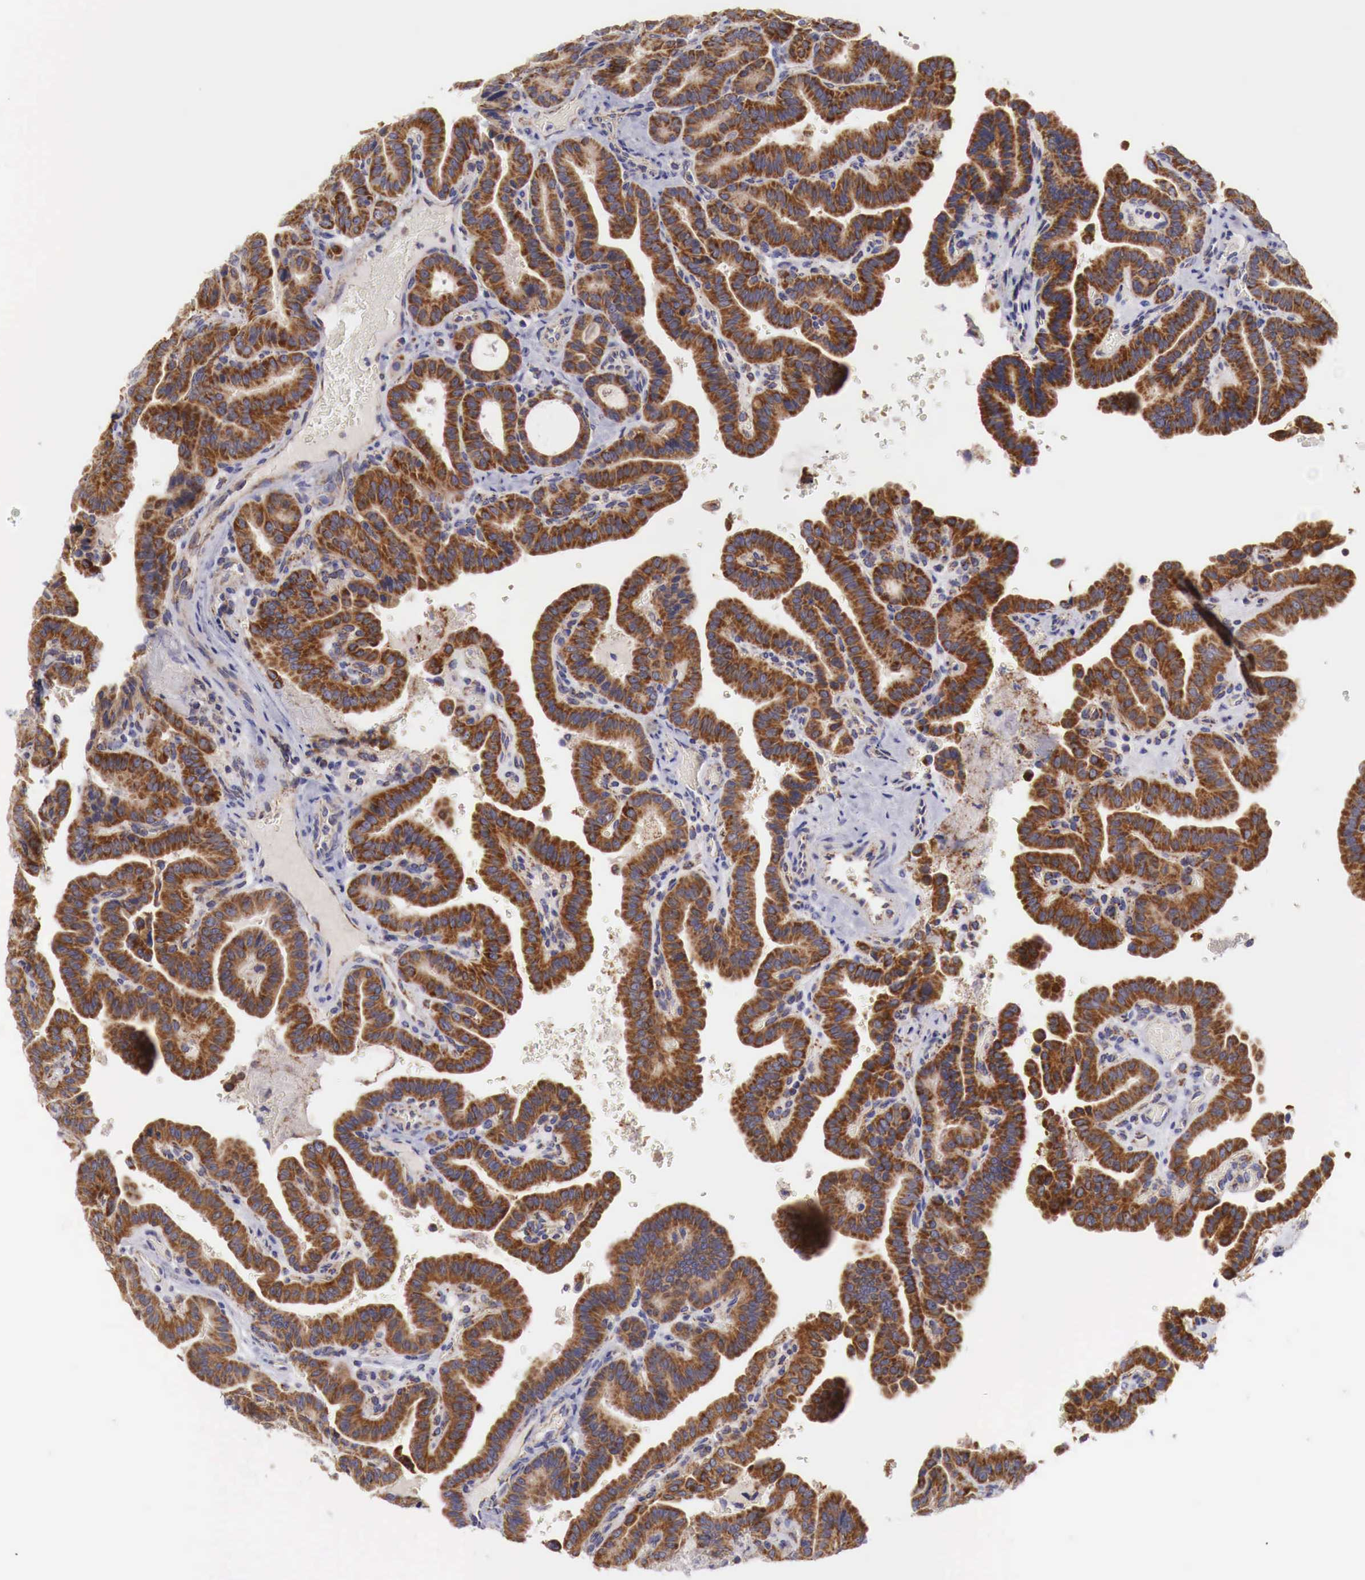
{"staining": {"intensity": "strong", "quantity": ">75%", "location": "cytoplasmic/membranous"}, "tissue": "thyroid cancer", "cell_type": "Tumor cells", "image_type": "cancer", "snomed": [{"axis": "morphology", "description": "Papillary adenocarcinoma, NOS"}, {"axis": "topography", "description": "Thyroid gland"}], "caption": "Protein expression analysis of human thyroid cancer (papillary adenocarcinoma) reveals strong cytoplasmic/membranous expression in about >75% of tumor cells.", "gene": "XPNPEP3", "patient": {"sex": "male", "age": 87}}